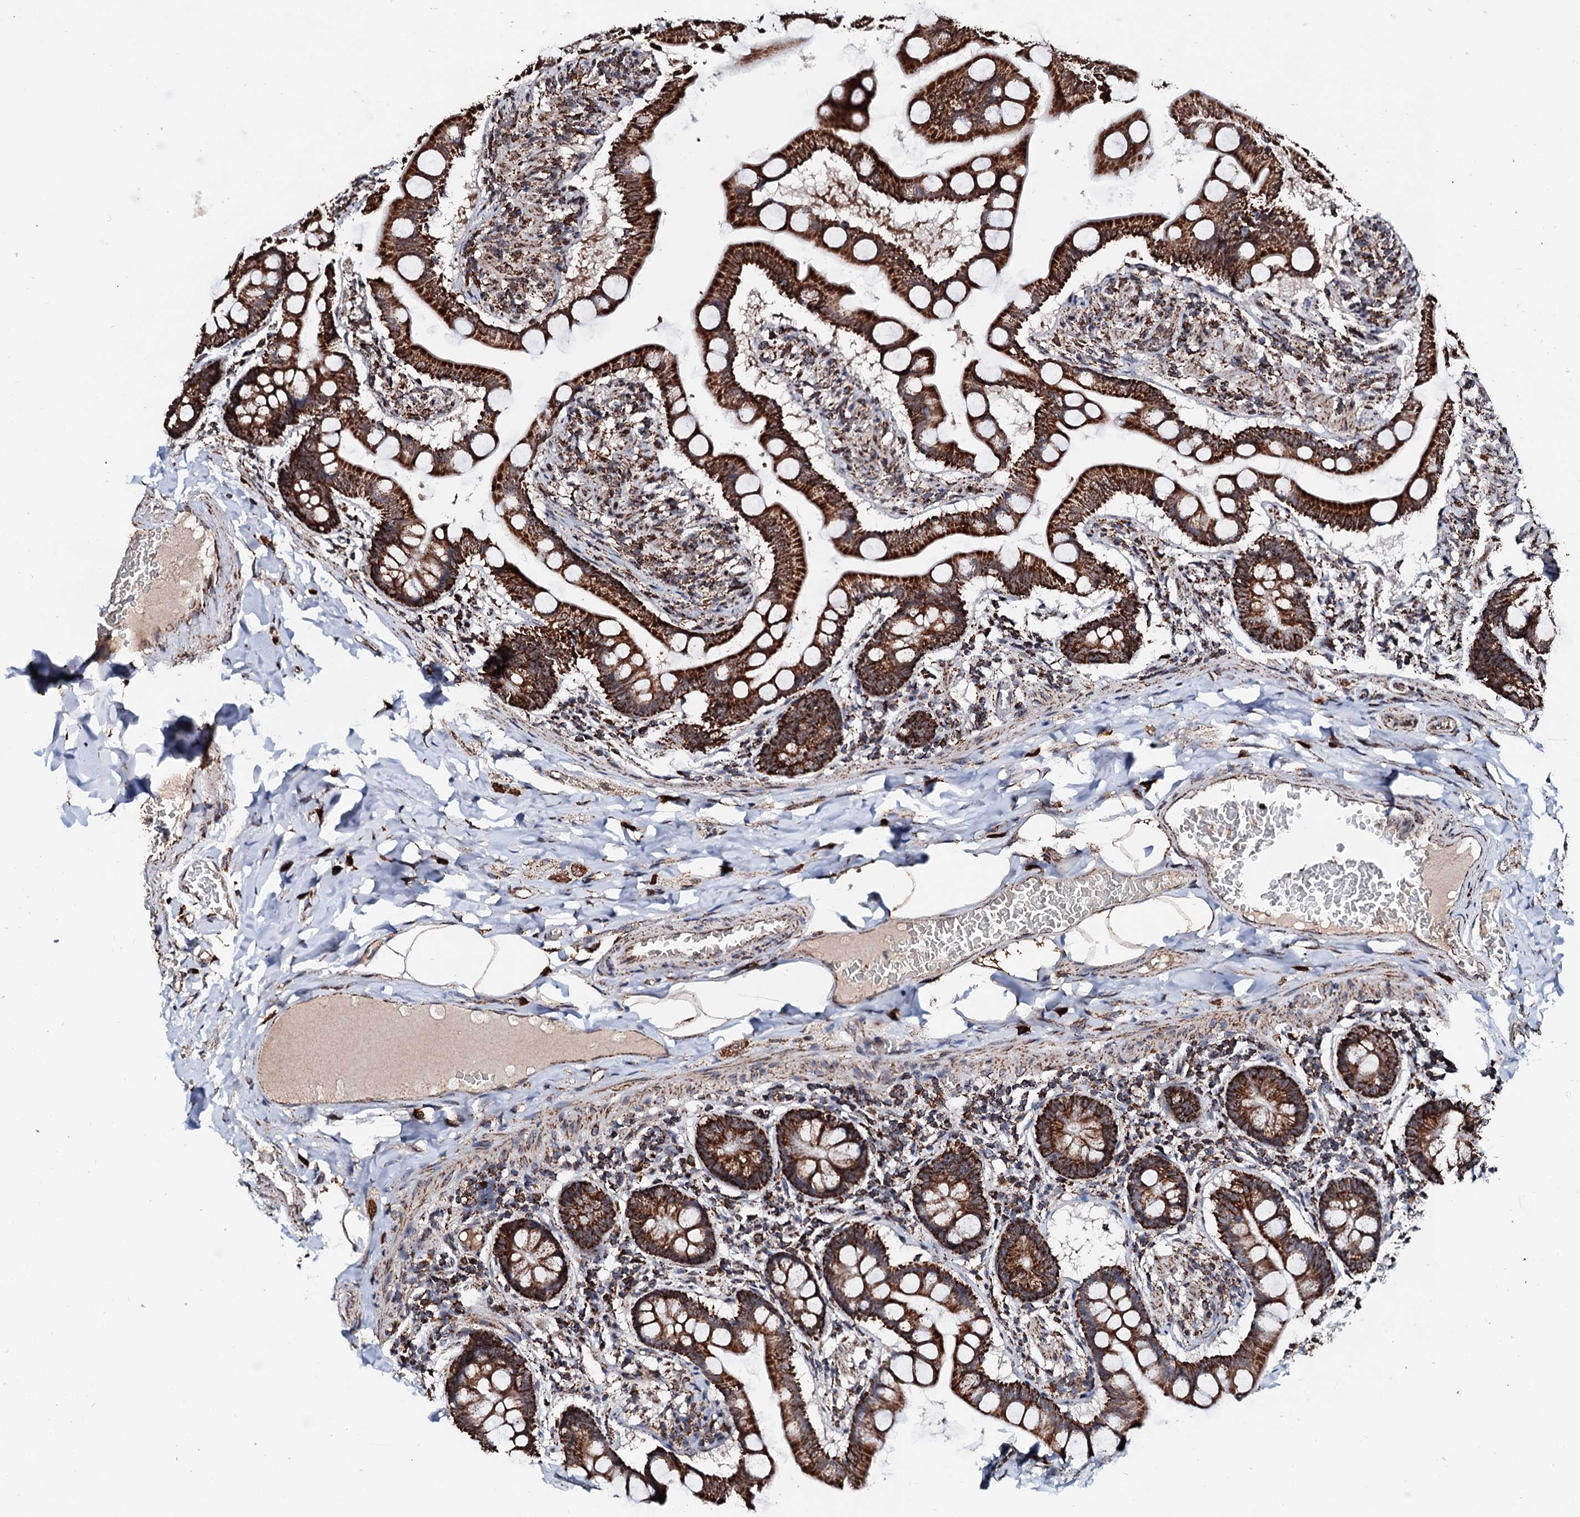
{"staining": {"intensity": "strong", "quantity": ">75%", "location": "cytoplasmic/membranous"}, "tissue": "small intestine", "cell_type": "Glandular cells", "image_type": "normal", "snomed": [{"axis": "morphology", "description": "Normal tissue, NOS"}, {"axis": "topography", "description": "Small intestine"}], "caption": "Approximately >75% of glandular cells in benign human small intestine demonstrate strong cytoplasmic/membranous protein positivity as visualized by brown immunohistochemical staining.", "gene": "SECISBP2L", "patient": {"sex": "male", "age": 41}}